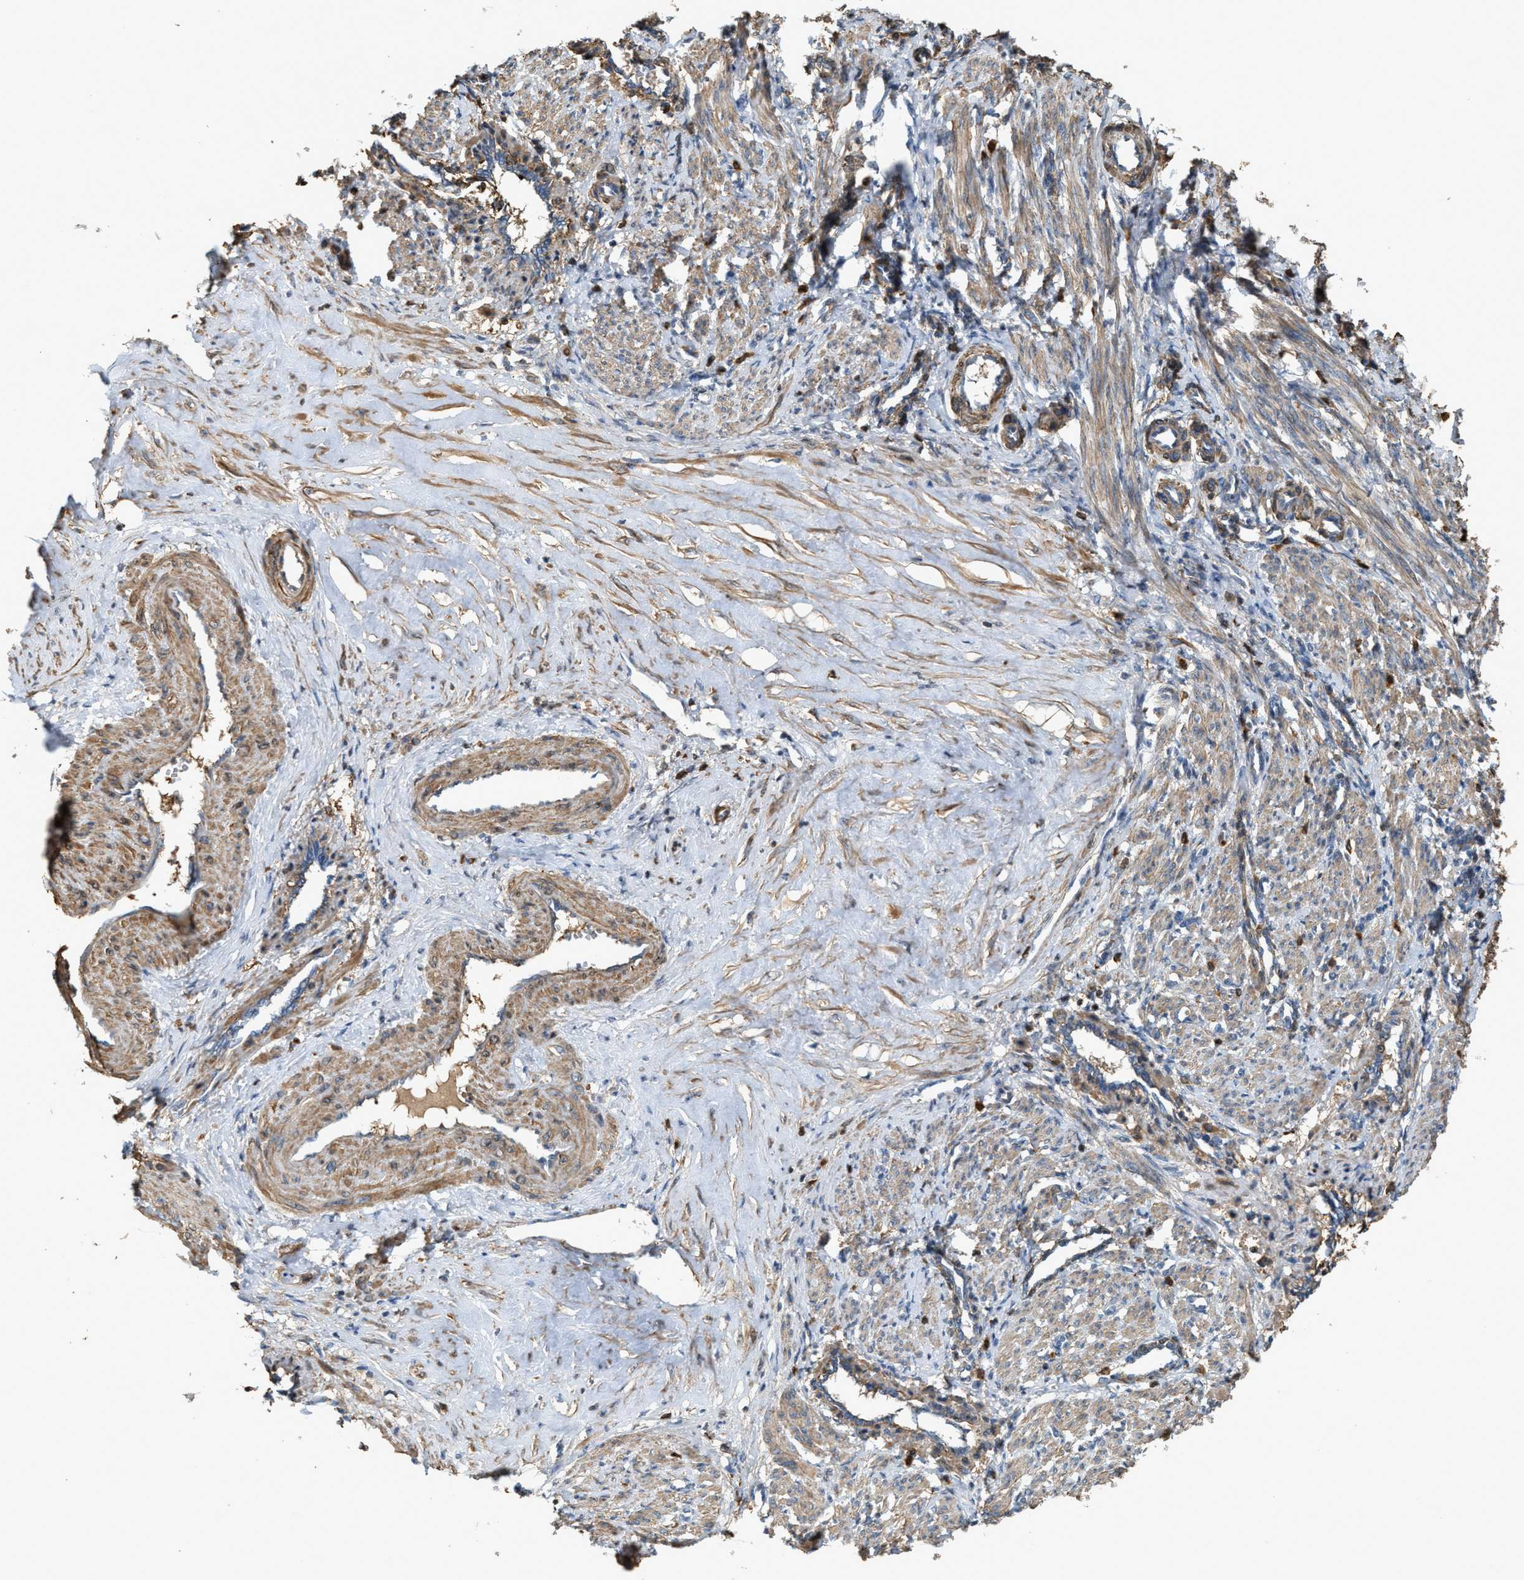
{"staining": {"intensity": "moderate", "quantity": ">75%", "location": "cytoplasmic/membranous"}, "tissue": "smooth muscle", "cell_type": "Smooth muscle cells", "image_type": "normal", "snomed": [{"axis": "morphology", "description": "Normal tissue, NOS"}, {"axis": "topography", "description": "Endometrium"}], "caption": "This micrograph shows unremarkable smooth muscle stained with IHC to label a protein in brown. The cytoplasmic/membranous of smooth muscle cells show moderate positivity for the protein. Nuclei are counter-stained blue.", "gene": "SERPINB5", "patient": {"sex": "female", "age": 33}}